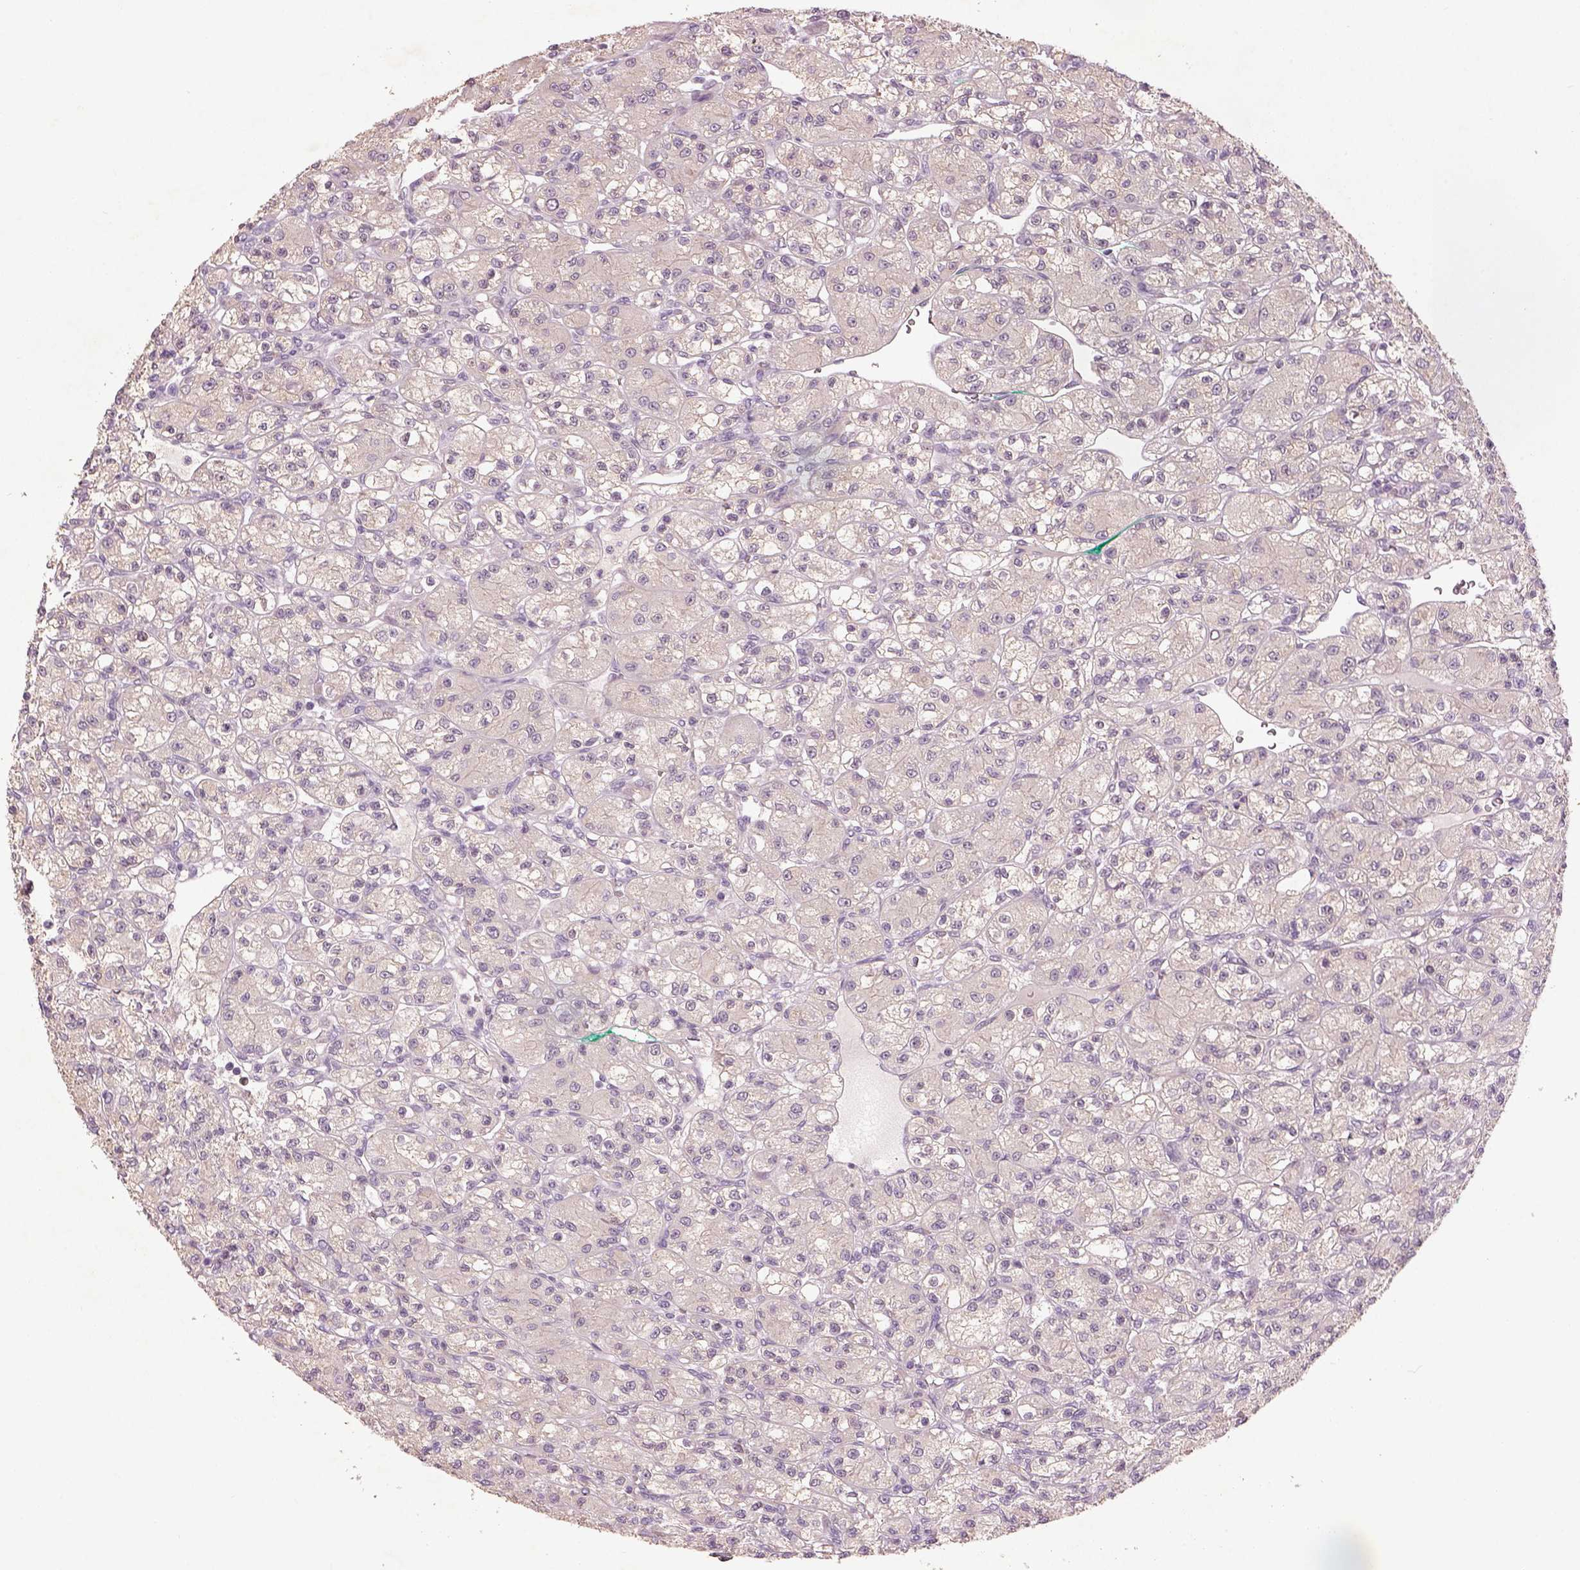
{"staining": {"intensity": "negative", "quantity": "none", "location": "none"}, "tissue": "renal cancer", "cell_type": "Tumor cells", "image_type": "cancer", "snomed": [{"axis": "morphology", "description": "Adenocarcinoma, NOS"}, {"axis": "topography", "description": "Kidney"}], "caption": "Tumor cells are negative for brown protein staining in adenocarcinoma (renal).", "gene": "GDNF", "patient": {"sex": "female", "age": 70}}